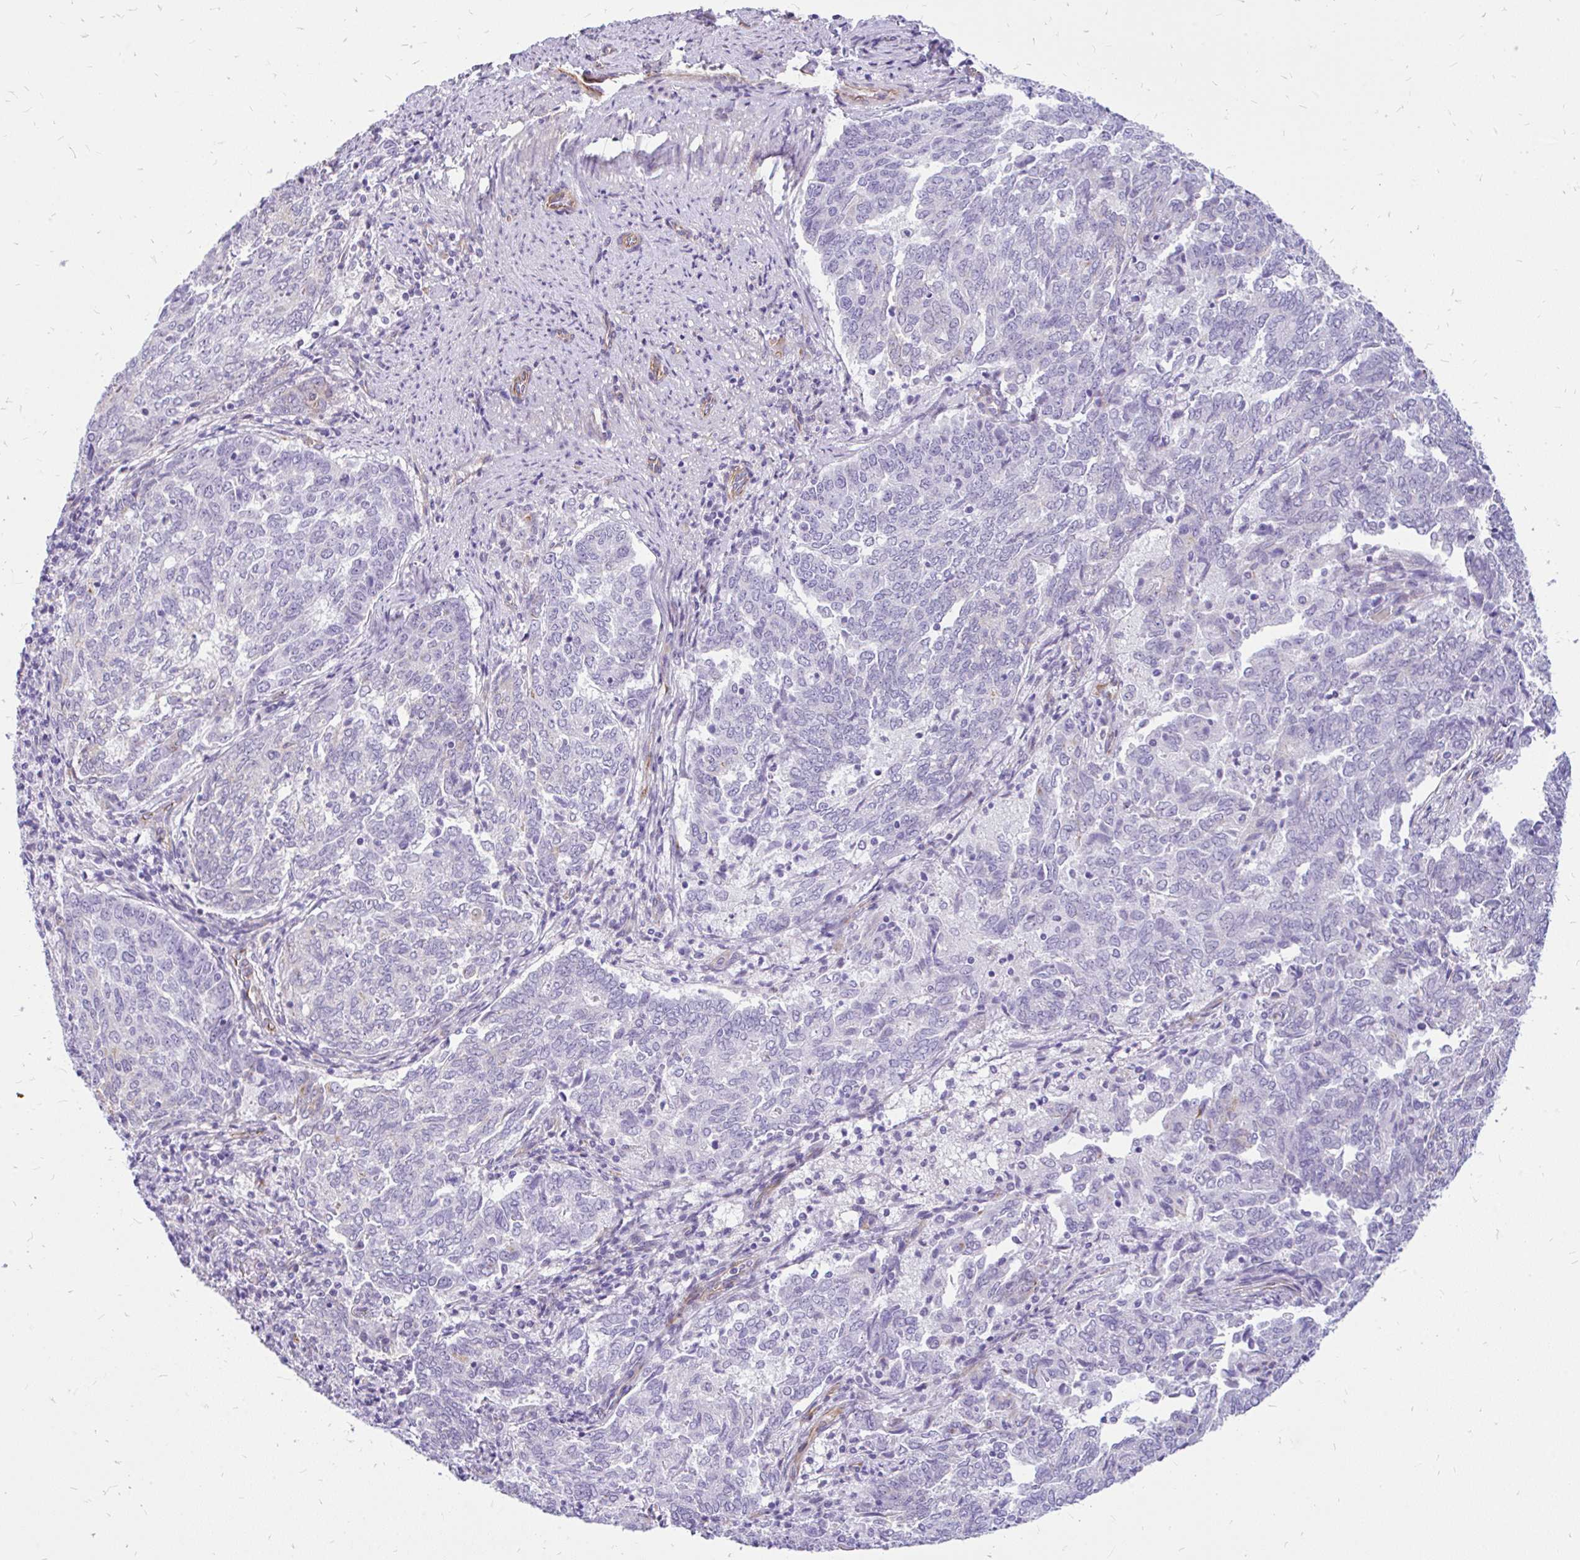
{"staining": {"intensity": "negative", "quantity": "none", "location": "none"}, "tissue": "endometrial cancer", "cell_type": "Tumor cells", "image_type": "cancer", "snomed": [{"axis": "morphology", "description": "Adenocarcinoma, NOS"}, {"axis": "topography", "description": "Endometrium"}], "caption": "The immunohistochemistry micrograph has no significant expression in tumor cells of endometrial cancer (adenocarcinoma) tissue.", "gene": "FAM83C", "patient": {"sex": "female", "age": 80}}